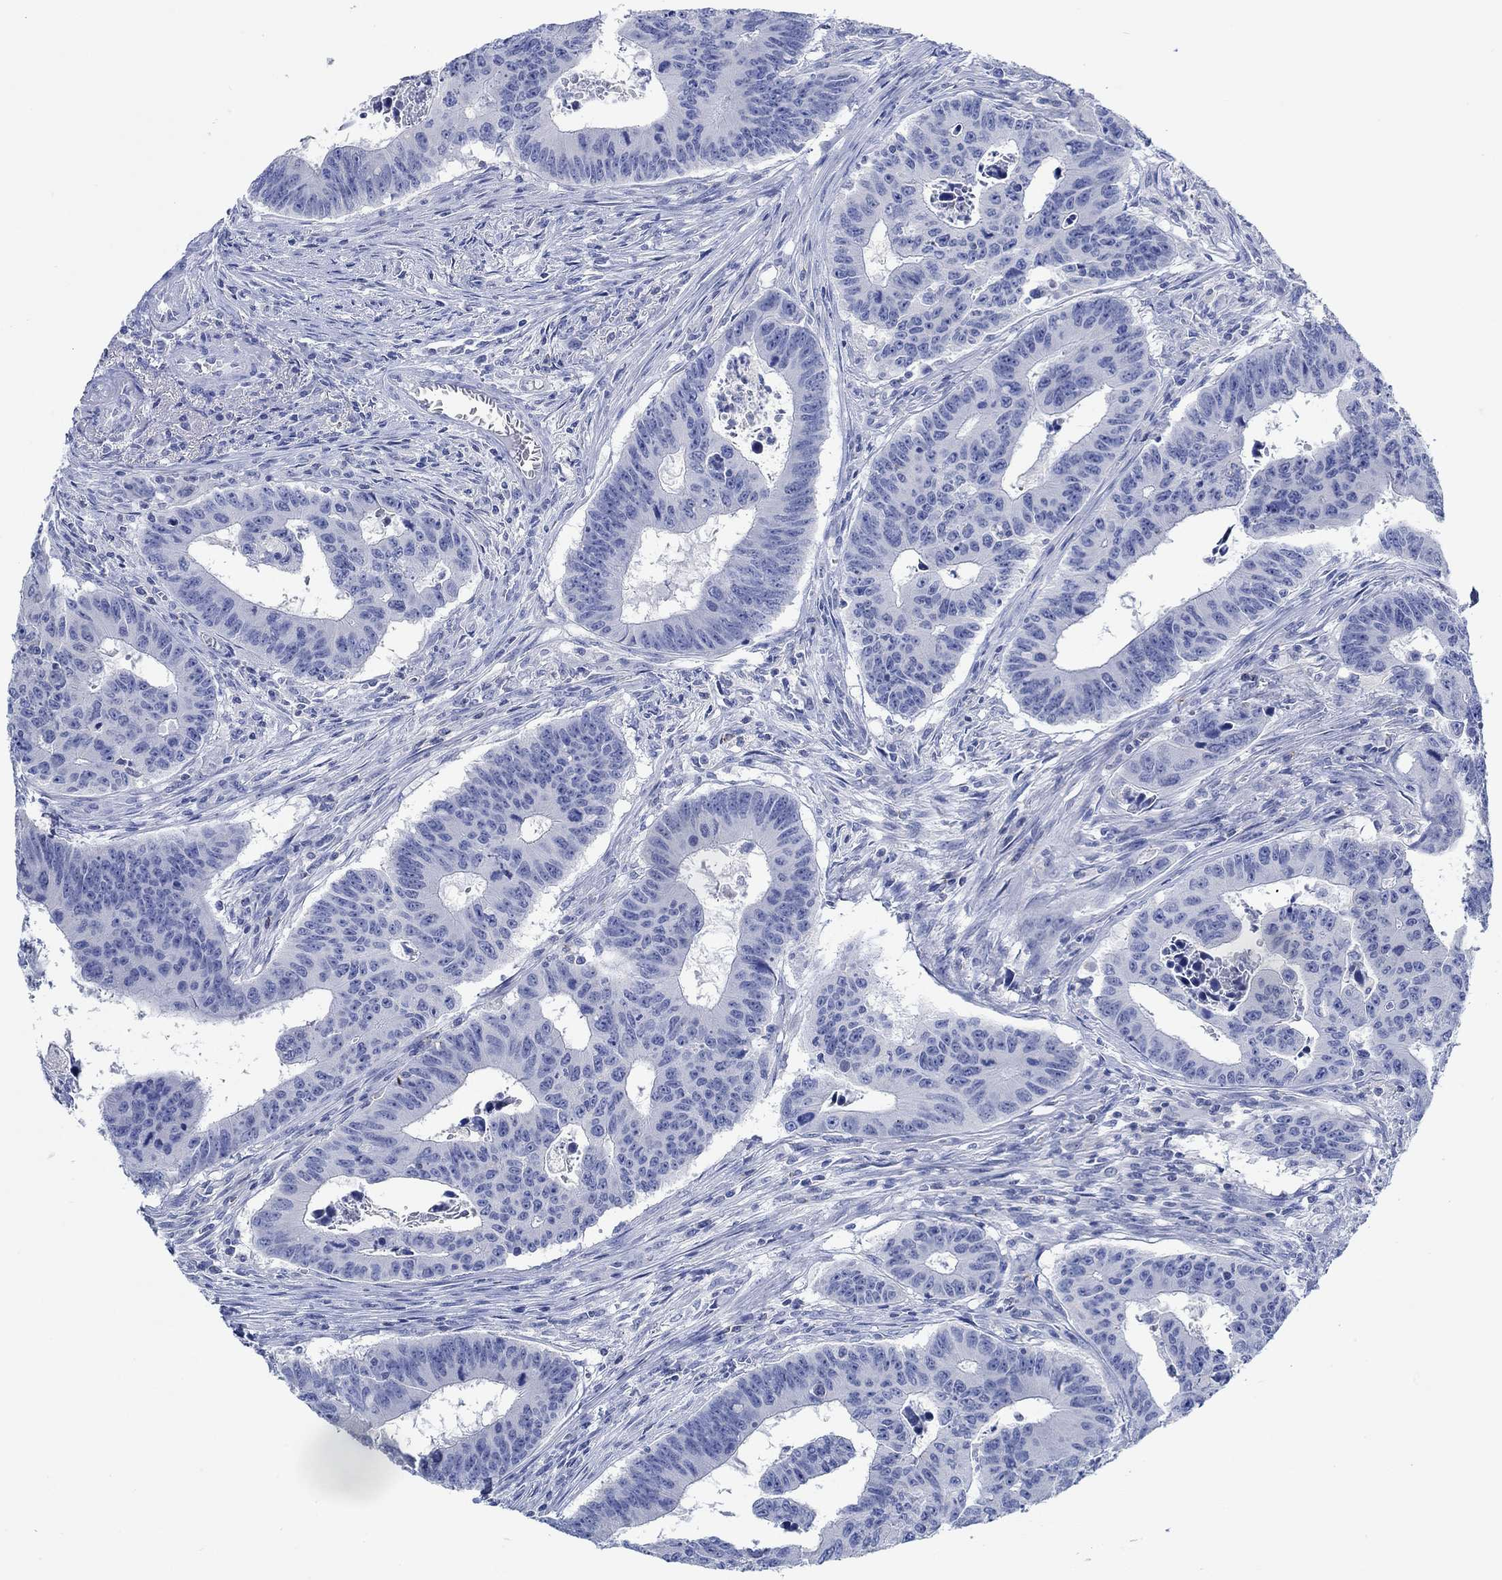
{"staining": {"intensity": "negative", "quantity": "none", "location": "none"}, "tissue": "colorectal cancer", "cell_type": "Tumor cells", "image_type": "cancer", "snomed": [{"axis": "morphology", "description": "Adenocarcinoma, NOS"}, {"axis": "topography", "description": "Appendix"}, {"axis": "topography", "description": "Colon"}, {"axis": "topography", "description": "Cecum"}, {"axis": "topography", "description": "Colon asc"}], "caption": "Tumor cells show no significant protein positivity in colorectal cancer (adenocarcinoma).", "gene": "PPP1R17", "patient": {"sex": "female", "age": 85}}